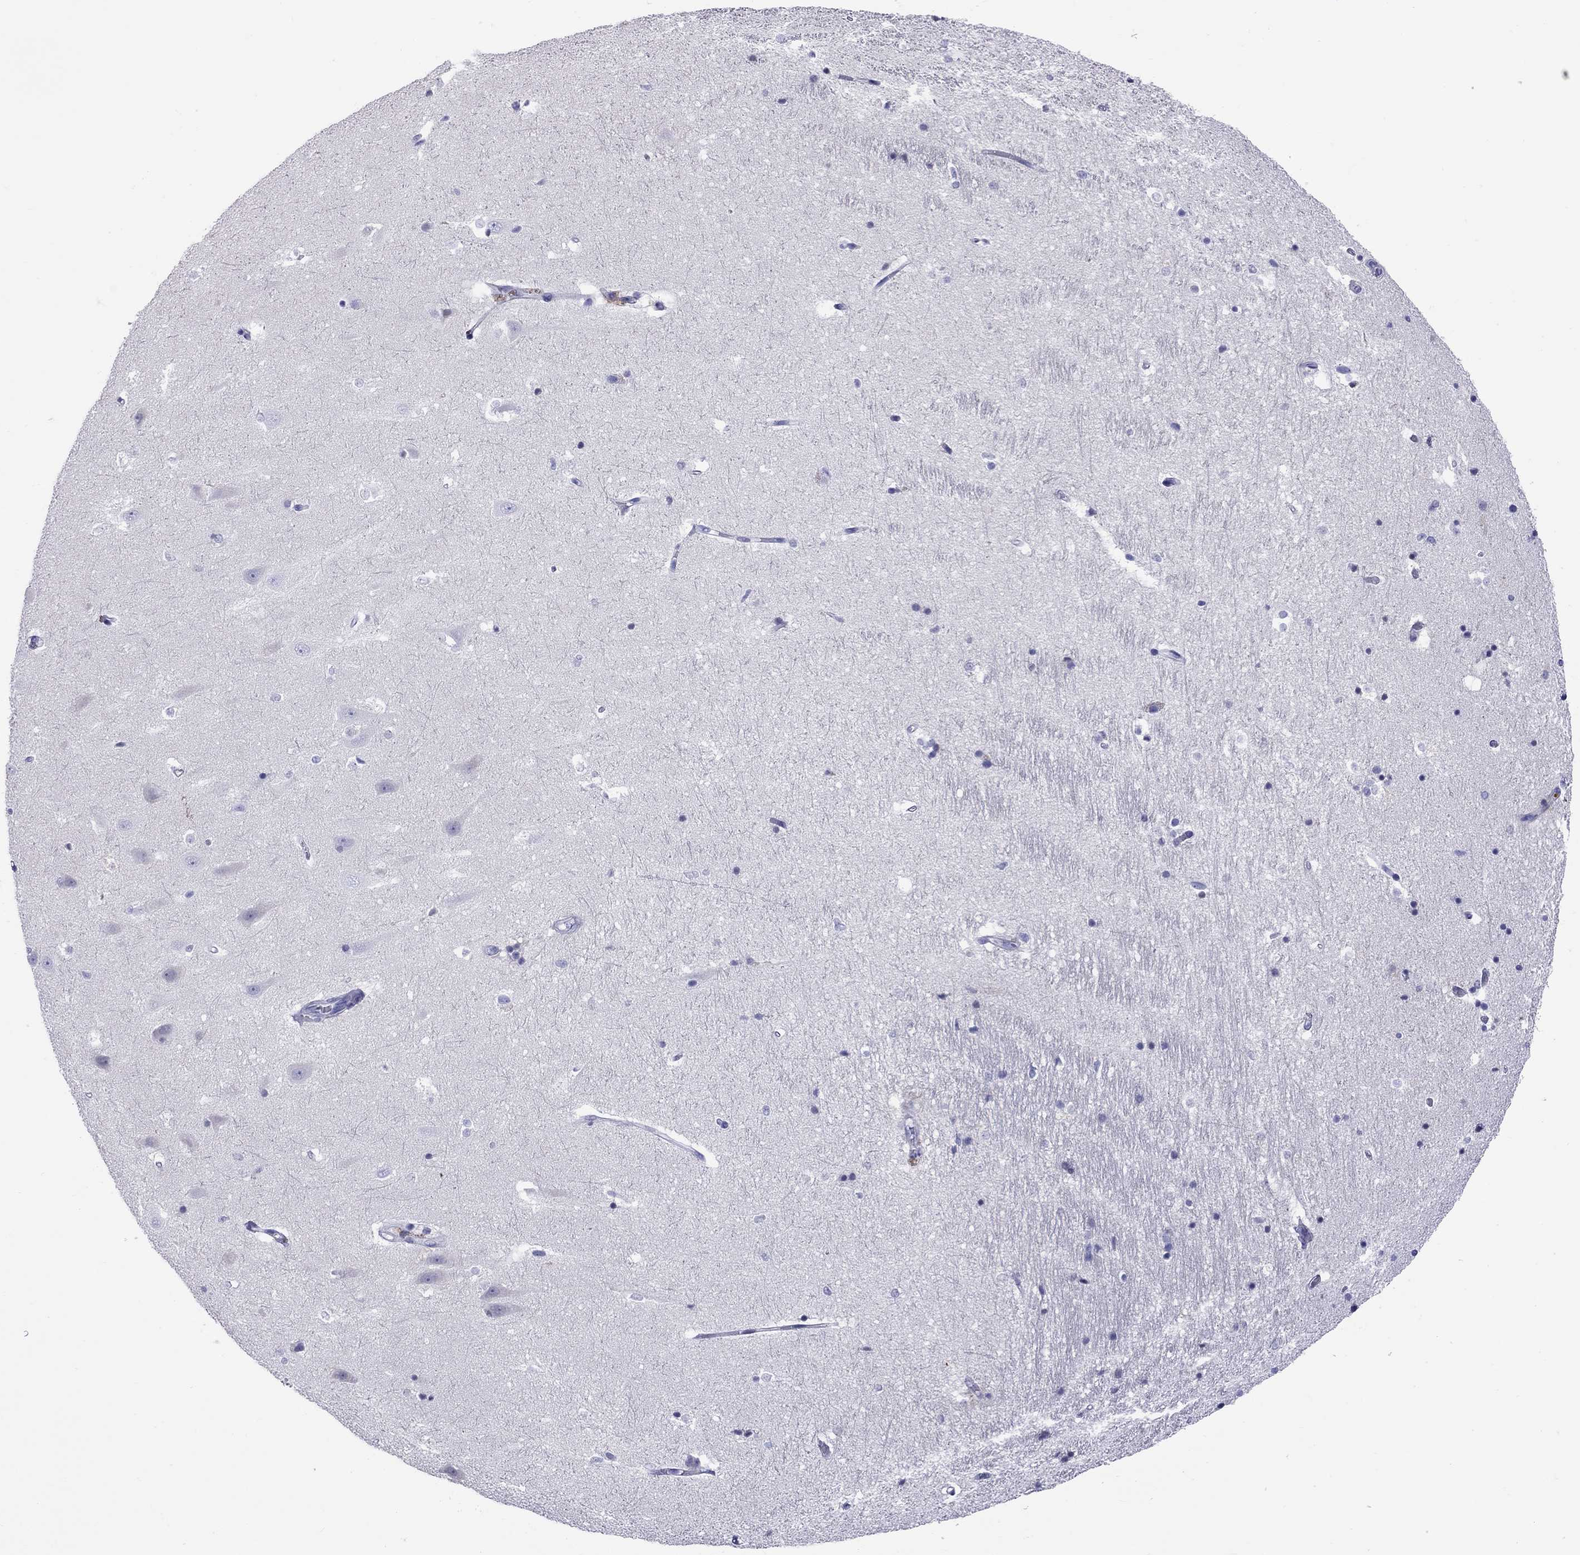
{"staining": {"intensity": "negative", "quantity": "none", "location": "none"}, "tissue": "hippocampus", "cell_type": "Glial cells", "image_type": "normal", "snomed": [{"axis": "morphology", "description": "Normal tissue, NOS"}, {"axis": "topography", "description": "Hippocampus"}], "caption": "A histopathology image of hippocampus stained for a protein reveals no brown staining in glial cells.", "gene": "SERPINA3", "patient": {"sex": "male", "age": 44}}